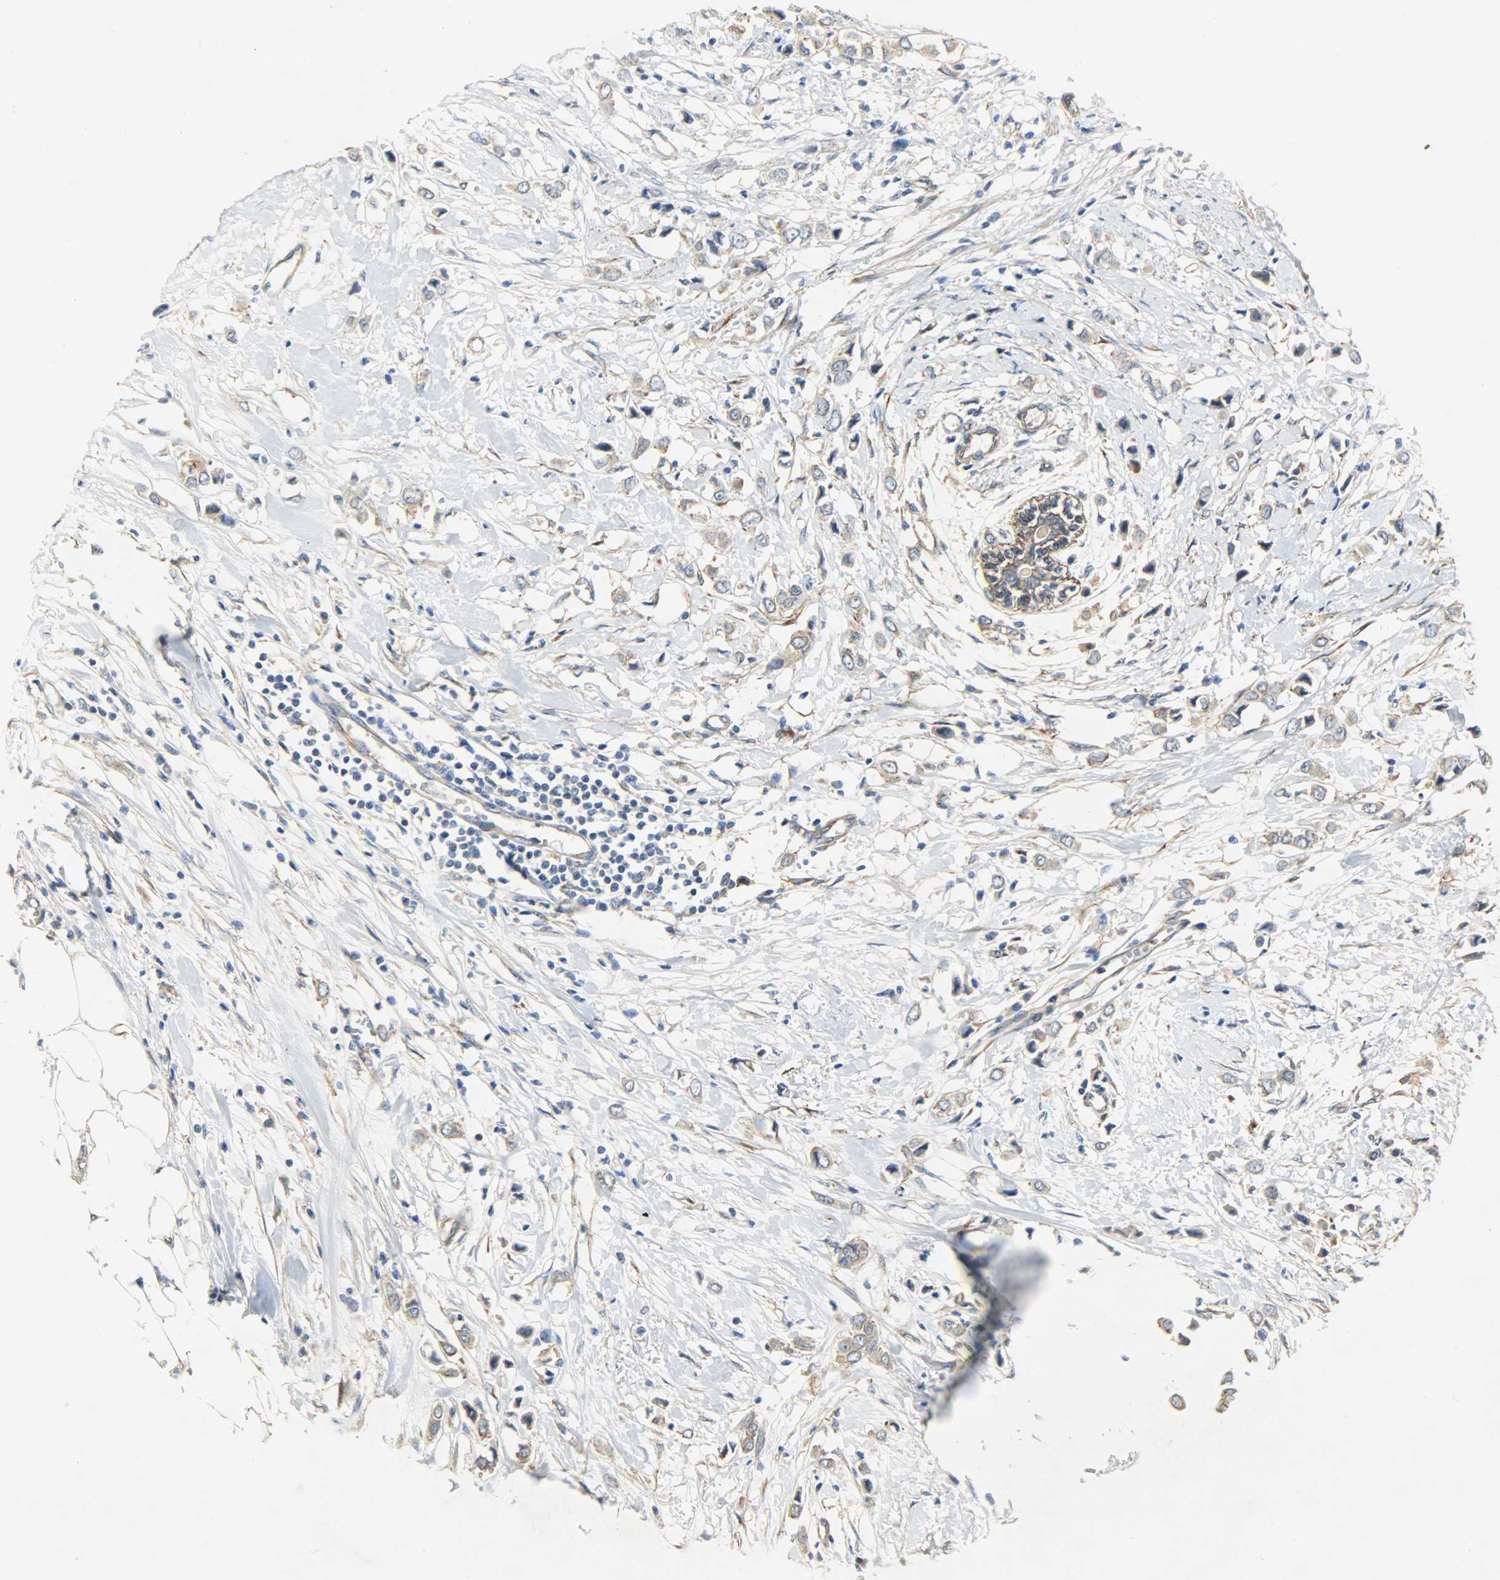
{"staining": {"intensity": "weak", "quantity": ">75%", "location": "cytoplasmic/membranous"}, "tissue": "breast cancer", "cell_type": "Tumor cells", "image_type": "cancer", "snomed": [{"axis": "morphology", "description": "Lobular carcinoma"}, {"axis": "topography", "description": "Breast"}], "caption": "Immunohistochemical staining of breast lobular carcinoma reveals weak cytoplasmic/membranous protein expression in about >75% of tumor cells.", "gene": "KIAA1217", "patient": {"sex": "female", "age": 51}}